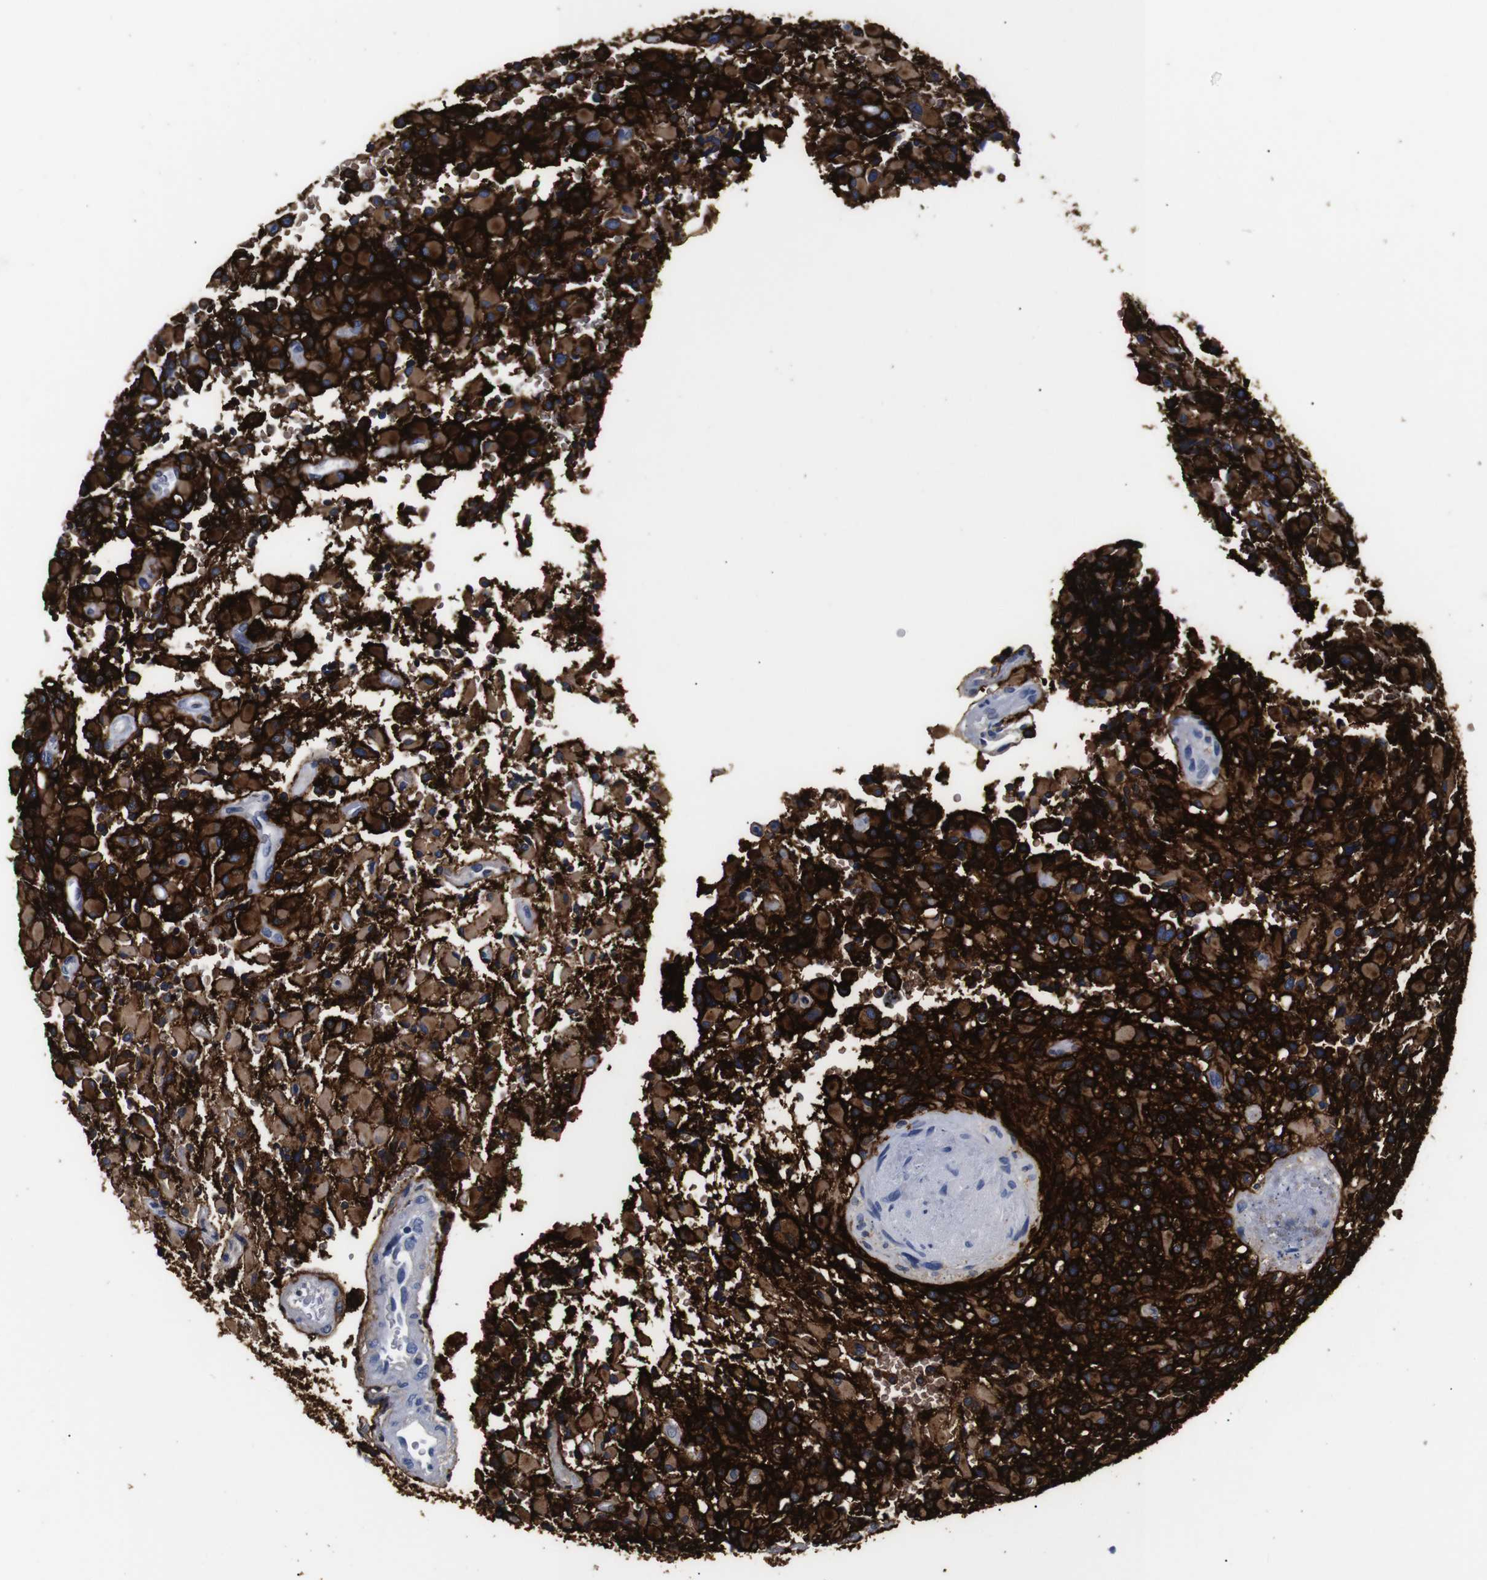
{"staining": {"intensity": "strong", "quantity": ">75%", "location": "cytoplasmic/membranous"}, "tissue": "glioma", "cell_type": "Tumor cells", "image_type": "cancer", "snomed": [{"axis": "morphology", "description": "Glioma, malignant, High grade"}, {"axis": "topography", "description": "Brain"}], "caption": "The image exhibits staining of malignant glioma (high-grade), revealing strong cytoplasmic/membranous protein staining (brown color) within tumor cells. The staining is performed using DAB (3,3'-diaminobenzidine) brown chromogen to label protein expression. The nuclei are counter-stained blue using hematoxylin.", "gene": "GAP43", "patient": {"sex": "male", "age": 71}}